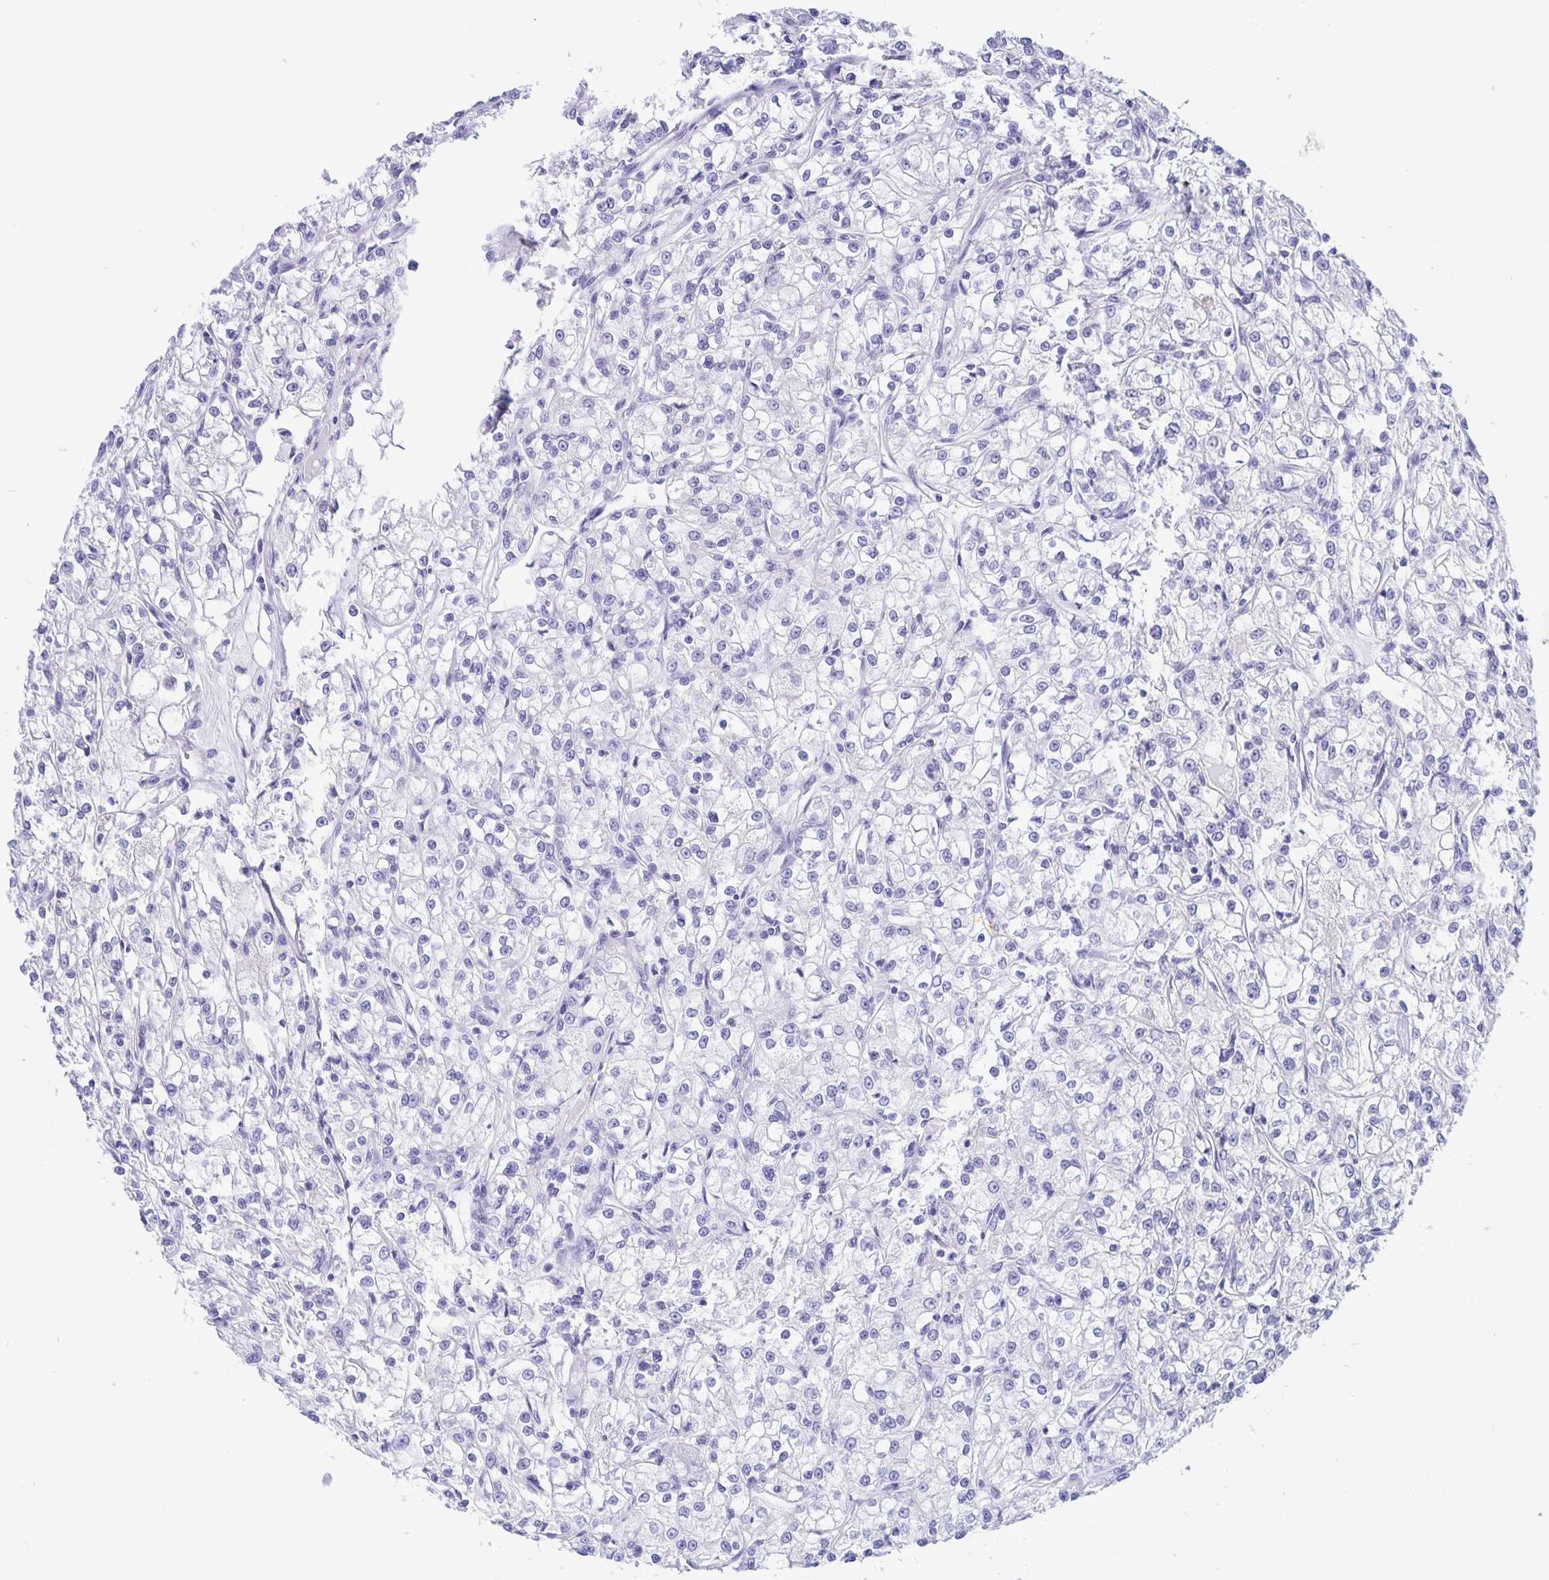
{"staining": {"intensity": "negative", "quantity": "none", "location": "none"}, "tissue": "renal cancer", "cell_type": "Tumor cells", "image_type": "cancer", "snomed": [{"axis": "morphology", "description": "Adenocarcinoma, NOS"}, {"axis": "topography", "description": "Kidney"}], "caption": "Micrograph shows no significant protein staining in tumor cells of renal cancer.", "gene": "ERMN", "patient": {"sex": "female", "age": 59}}